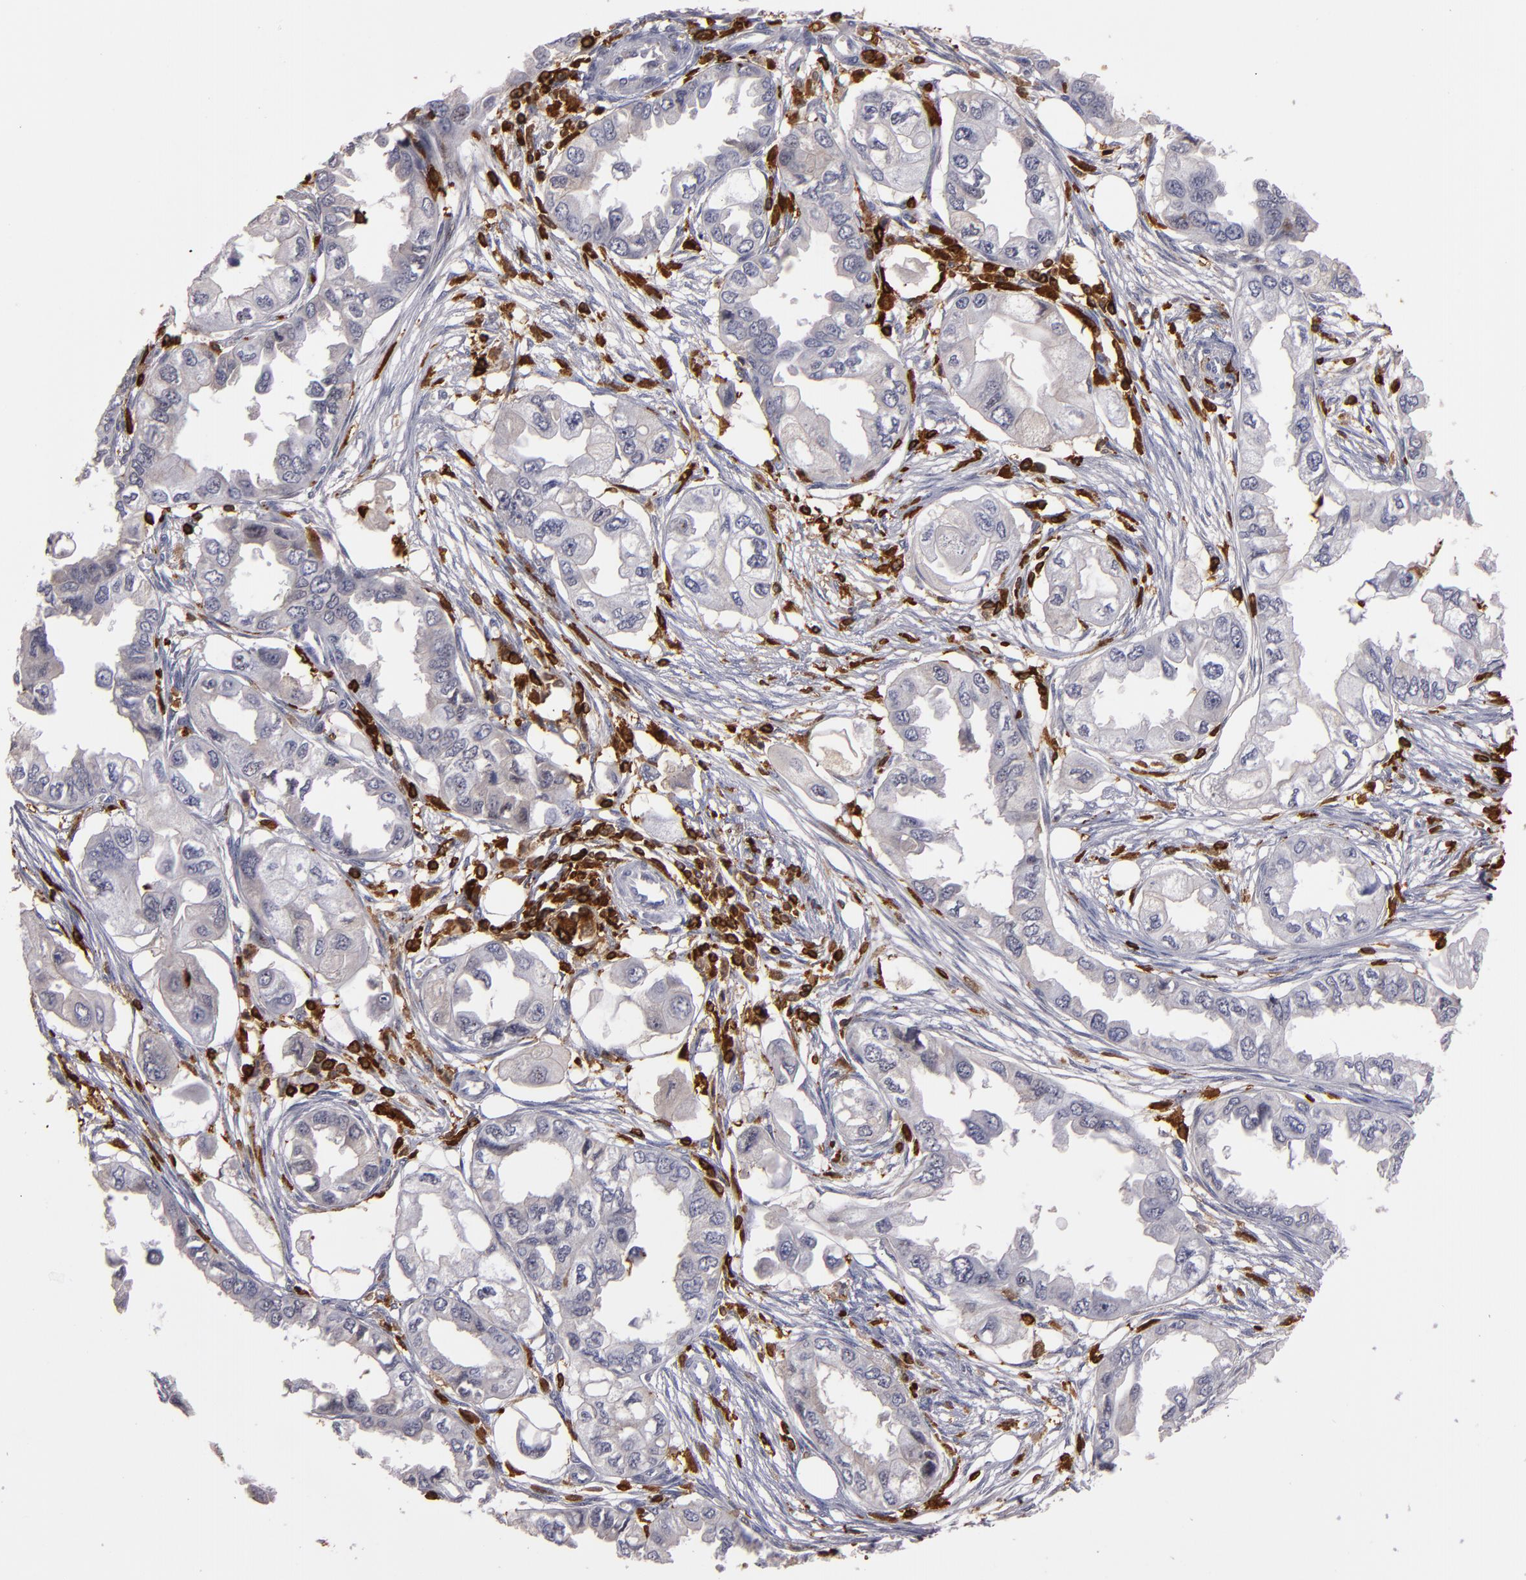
{"staining": {"intensity": "negative", "quantity": "none", "location": "none"}, "tissue": "endometrial cancer", "cell_type": "Tumor cells", "image_type": "cancer", "snomed": [{"axis": "morphology", "description": "Adenocarcinoma, NOS"}, {"axis": "topography", "description": "Endometrium"}], "caption": "Protein analysis of endometrial adenocarcinoma reveals no significant staining in tumor cells.", "gene": "WAS", "patient": {"sex": "female", "age": 67}}